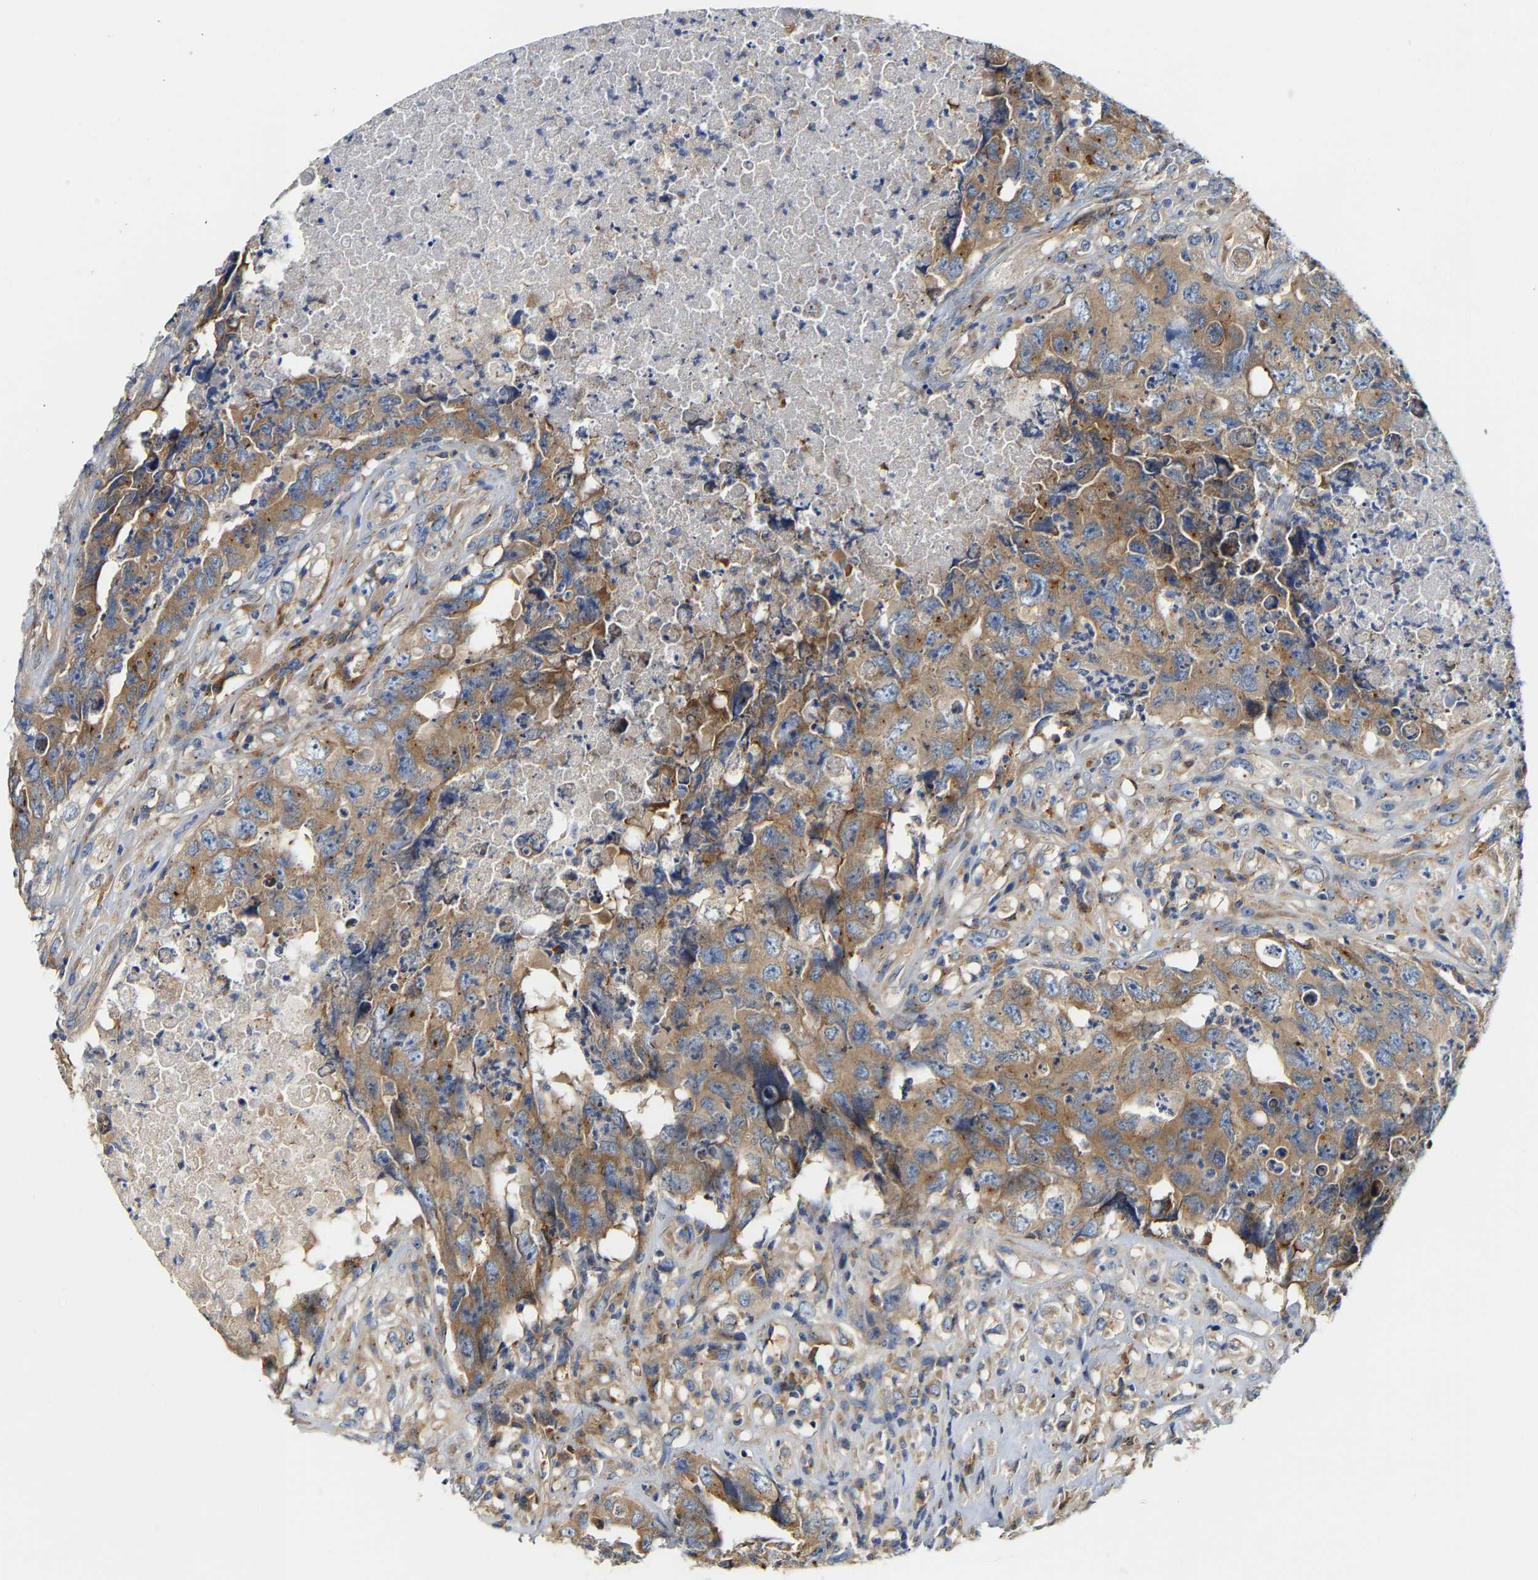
{"staining": {"intensity": "moderate", "quantity": ">75%", "location": "cytoplasmic/membranous"}, "tissue": "testis cancer", "cell_type": "Tumor cells", "image_type": "cancer", "snomed": [{"axis": "morphology", "description": "Carcinoma, Embryonal, NOS"}, {"axis": "topography", "description": "Testis"}], "caption": "Tumor cells exhibit medium levels of moderate cytoplasmic/membranous expression in about >75% of cells in human testis embryonal carcinoma.", "gene": "PCNT", "patient": {"sex": "male", "age": 32}}